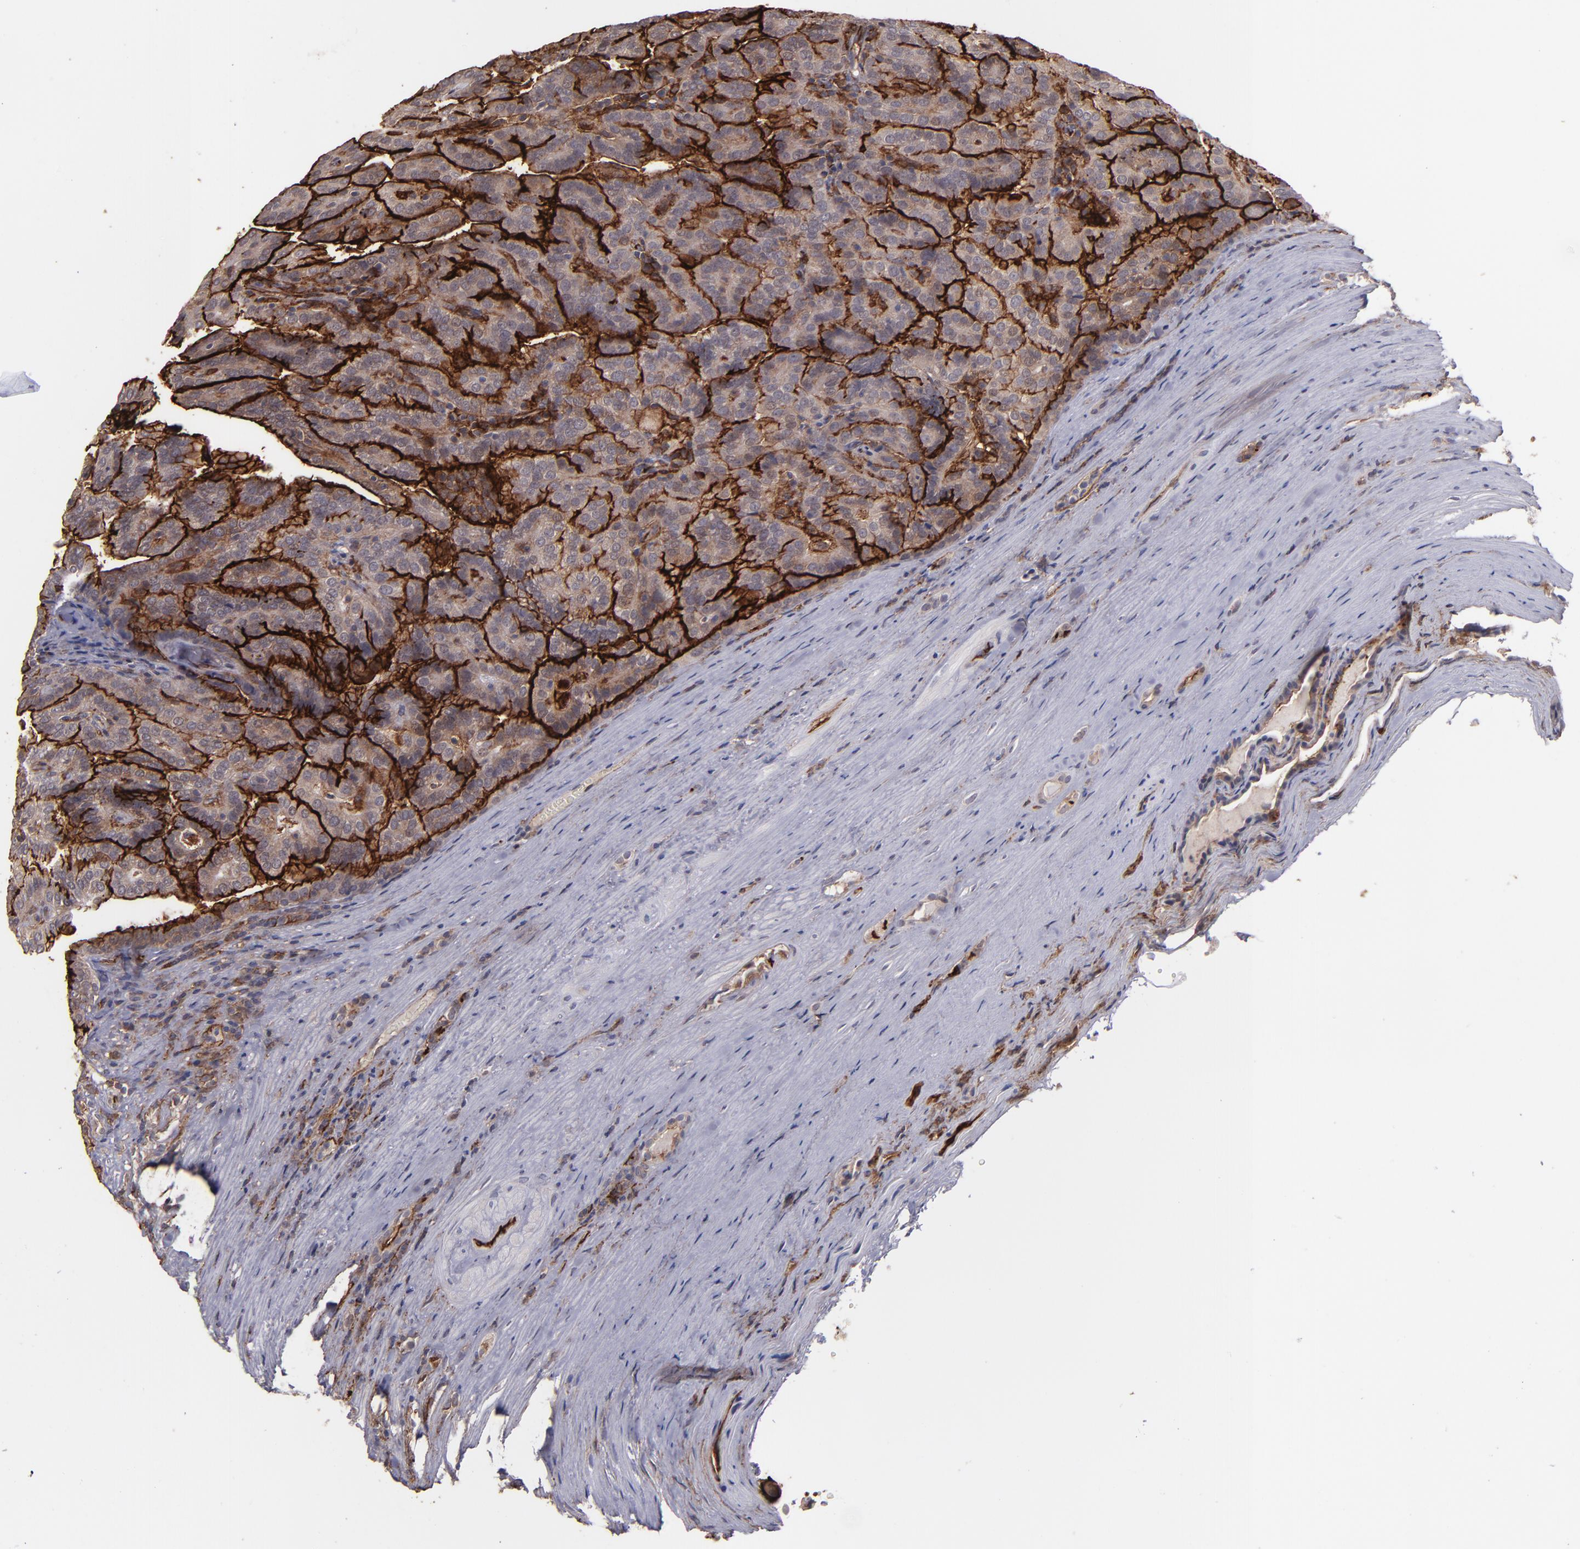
{"staining": {"intensity": "strong", "quantity": "25%-75%", "location": "cytoplasmic/membranous"}, "tissue": "renal cancer", "cell_type": "Tumor cells", "image_type": "cancer", "snomed": [{"axis": "morphology", "description": "Adenocarcinoma, NOS"}, {"axis": "topography", "description": "Kidney"}], "caption": "Renal cancer stained for a protein (brown) displays strong cytoplasmic/membranous positive expression in about 25%-75% of tumor cells.", "gene": "ICAM1", "patient": {"sex": "male", "age": 61}}